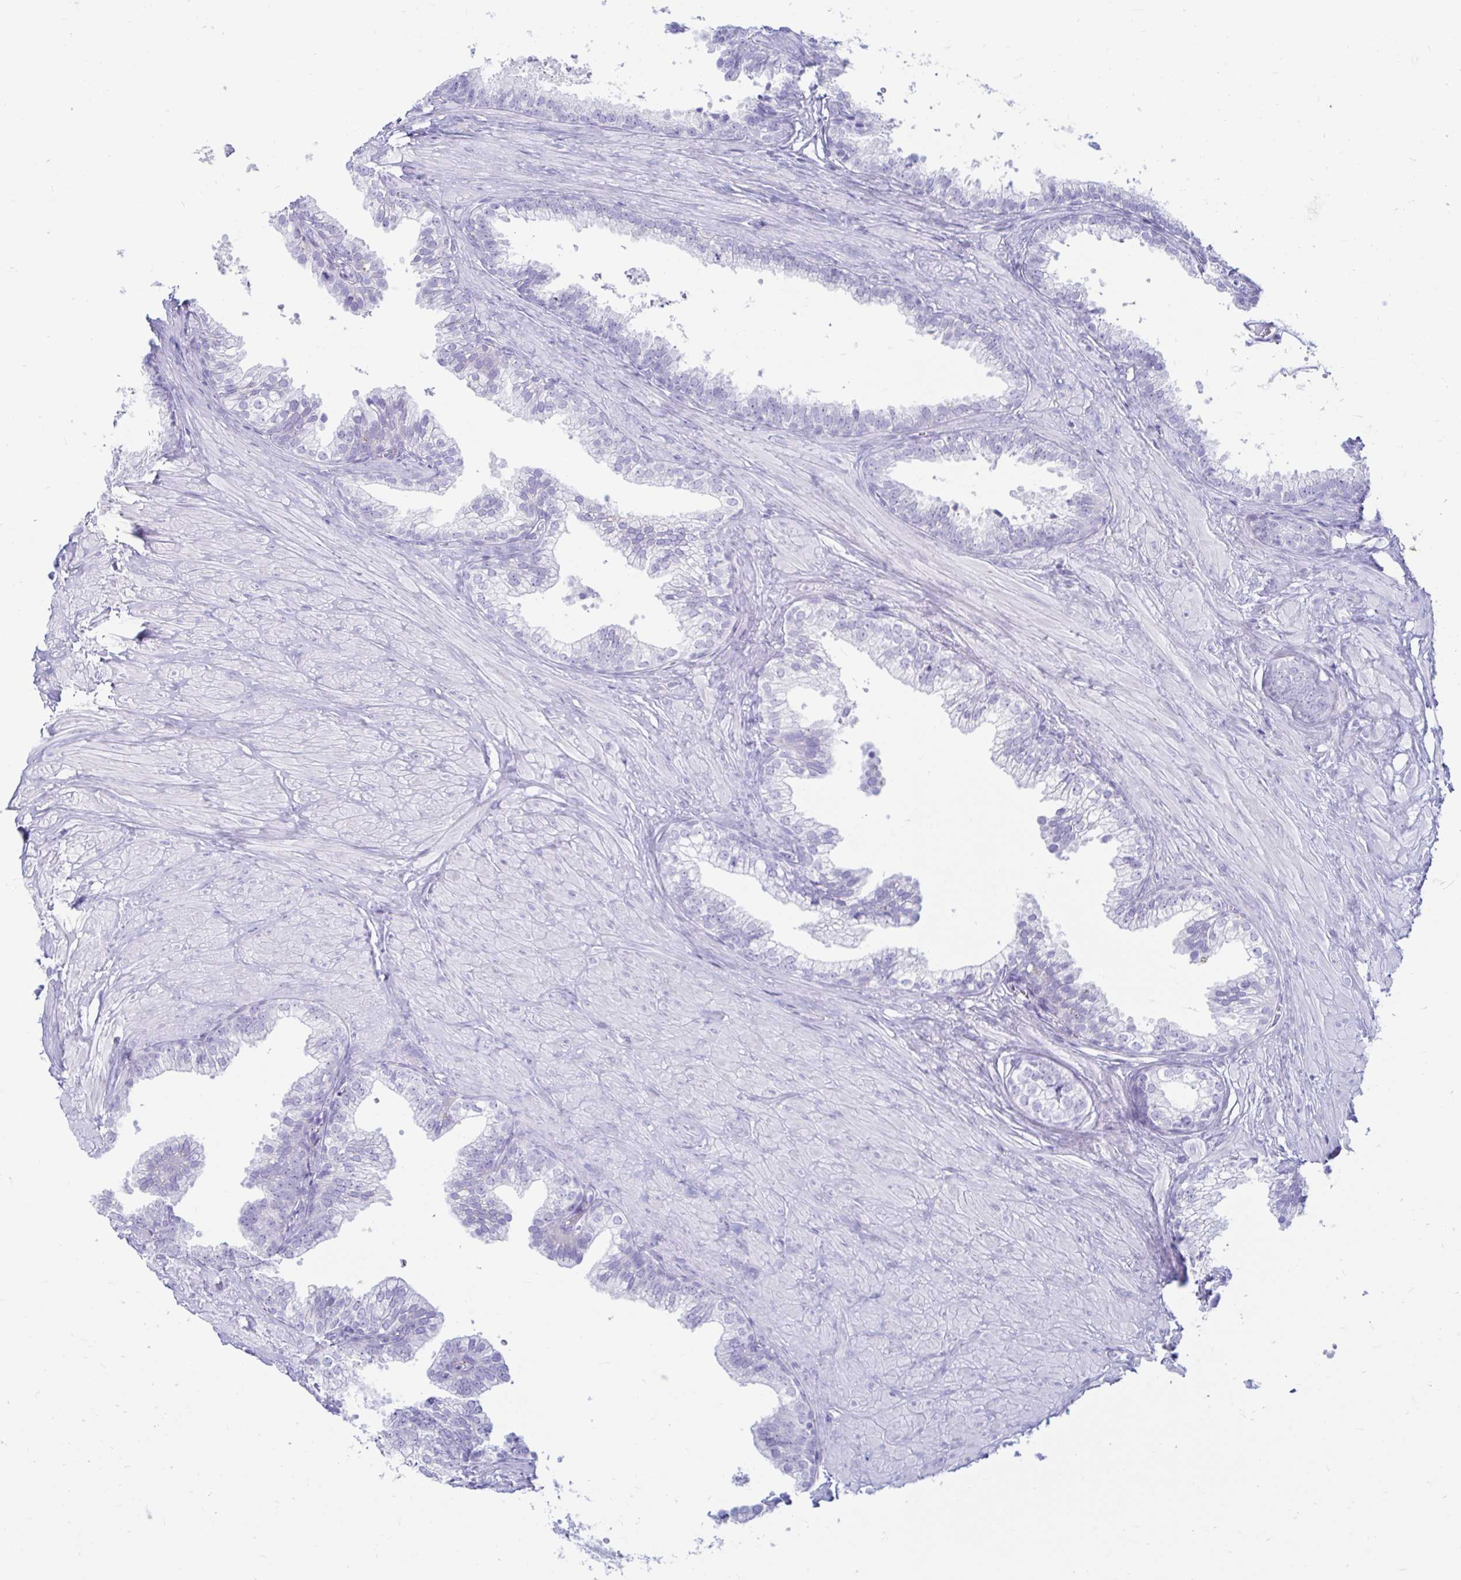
{"staining": {"intensity": "negative", "quantity": "none", "location": "none"}, "tissue": "prostate", "cell_type": "Glandular cells", "image_type": "normal", "snomed": [{"axis": "morphology", "description": "Normal tissue, NOS"}, {"axis": "topography", "description": "Prostate"}, {"axis": "topography", "description": "Peripheral nerve tissue"}], "caption": "This is an immunohistochemistry (IHC) micrograph of unremarkable human prostate. There is no expression in glandular cells.", "gene": "ERICH6", "patient": {"sex": "male", "age": 55}}